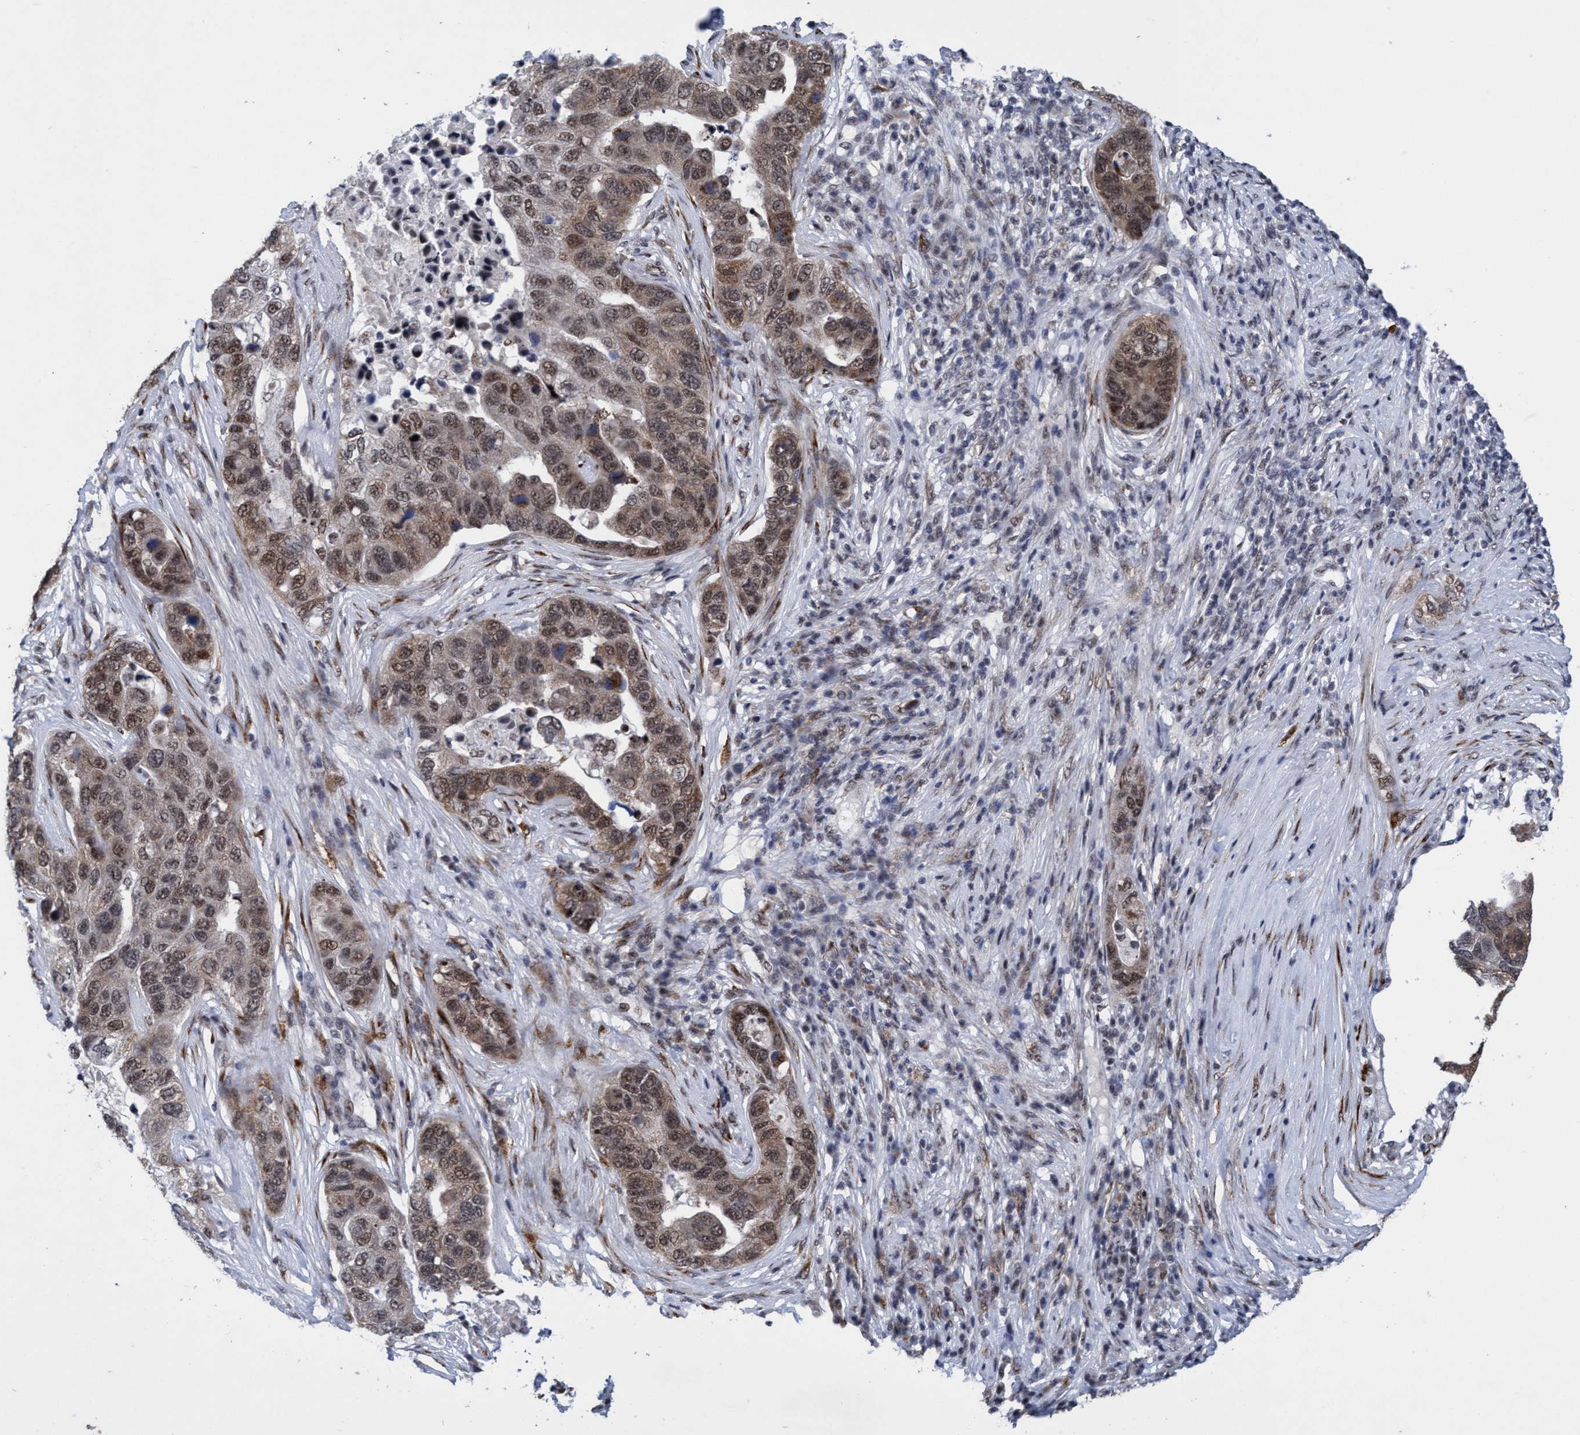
{"staining": {"intensity": "weak", "quantity": ">75%", "location": "cytoplasmic/membranous,nuclear"}, "tissue": "pancreatic cancer", "cell_type": "Tumor cells", "image_type": "cancer", "snomed": [{"axis": "morphology", "description": "Adenocarcinoma, NOS"}, {"axis": "topography", "description": "Pancreas"}], "caption": "This photomicrograph demonstrates pancreatic cancer stained with immunohistochemistry to label a protein in brown. The cytoplasmic/membranous and nuclear of tumor cells show weak positivity for the protein. Nuclei are counter-stained blue.", "gene": "GLT6D1", "patient": {"sex": "female", "age": 61}}